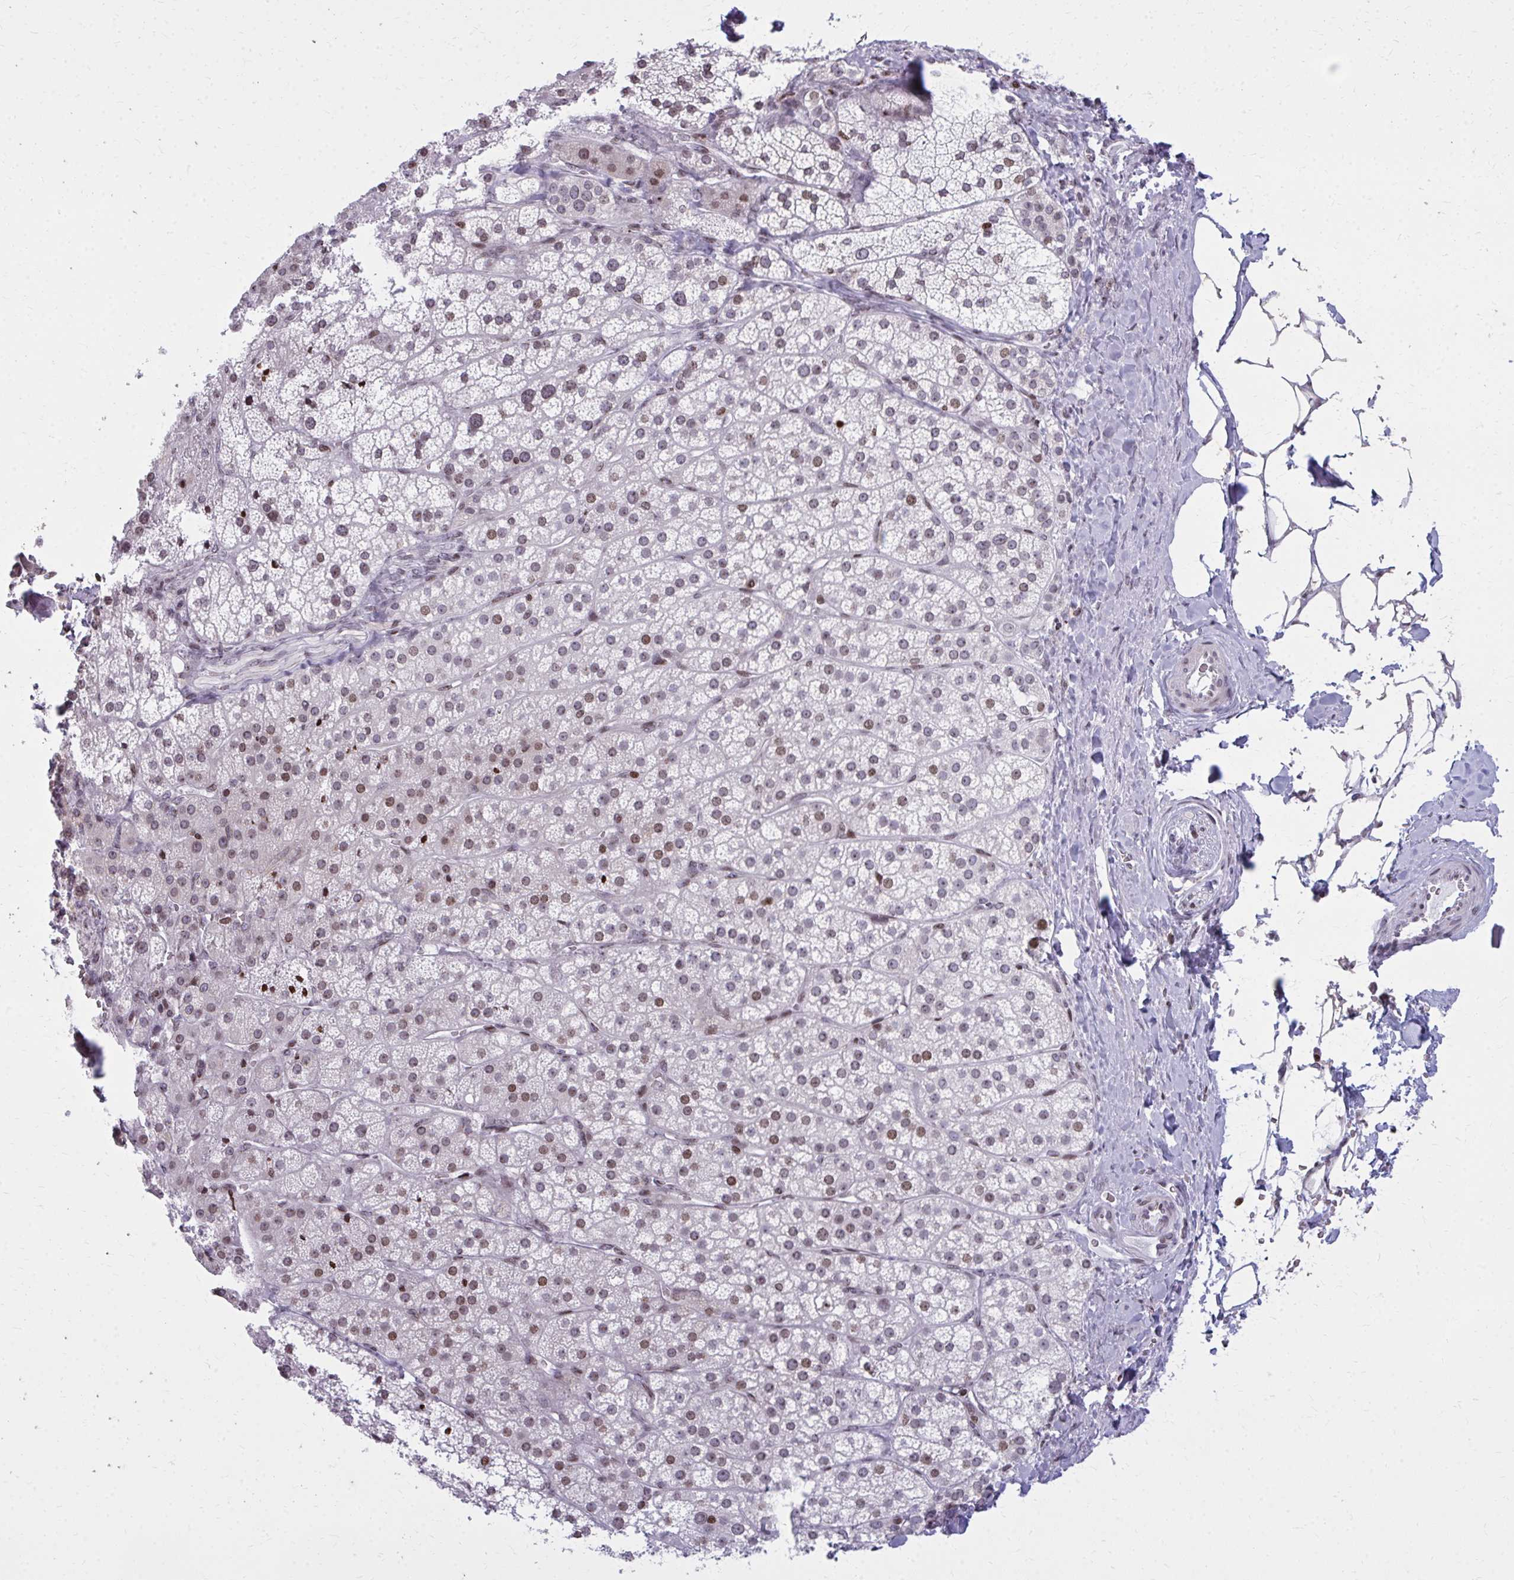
{"staining": {"intensity": "moderate", "quantity": "25%-75%", "location": "nuclear"}, "tissue": "adrenal gland", "cell_type": "Glandular cells", "image_type": "normal", "snomed": [{"axis": "morphology", "description": "Normal tissue, NOS"}, {"axis": "topography", "description": "Adrenal gland"}], "caption": "This micrograph shows IHC staining of normal human adrenal gland, with medium moderate nuclear expression in about 25%-75% of glandular cells.", "gene": "AP5M1", "patient": {"sex": "male", "age": 53}}